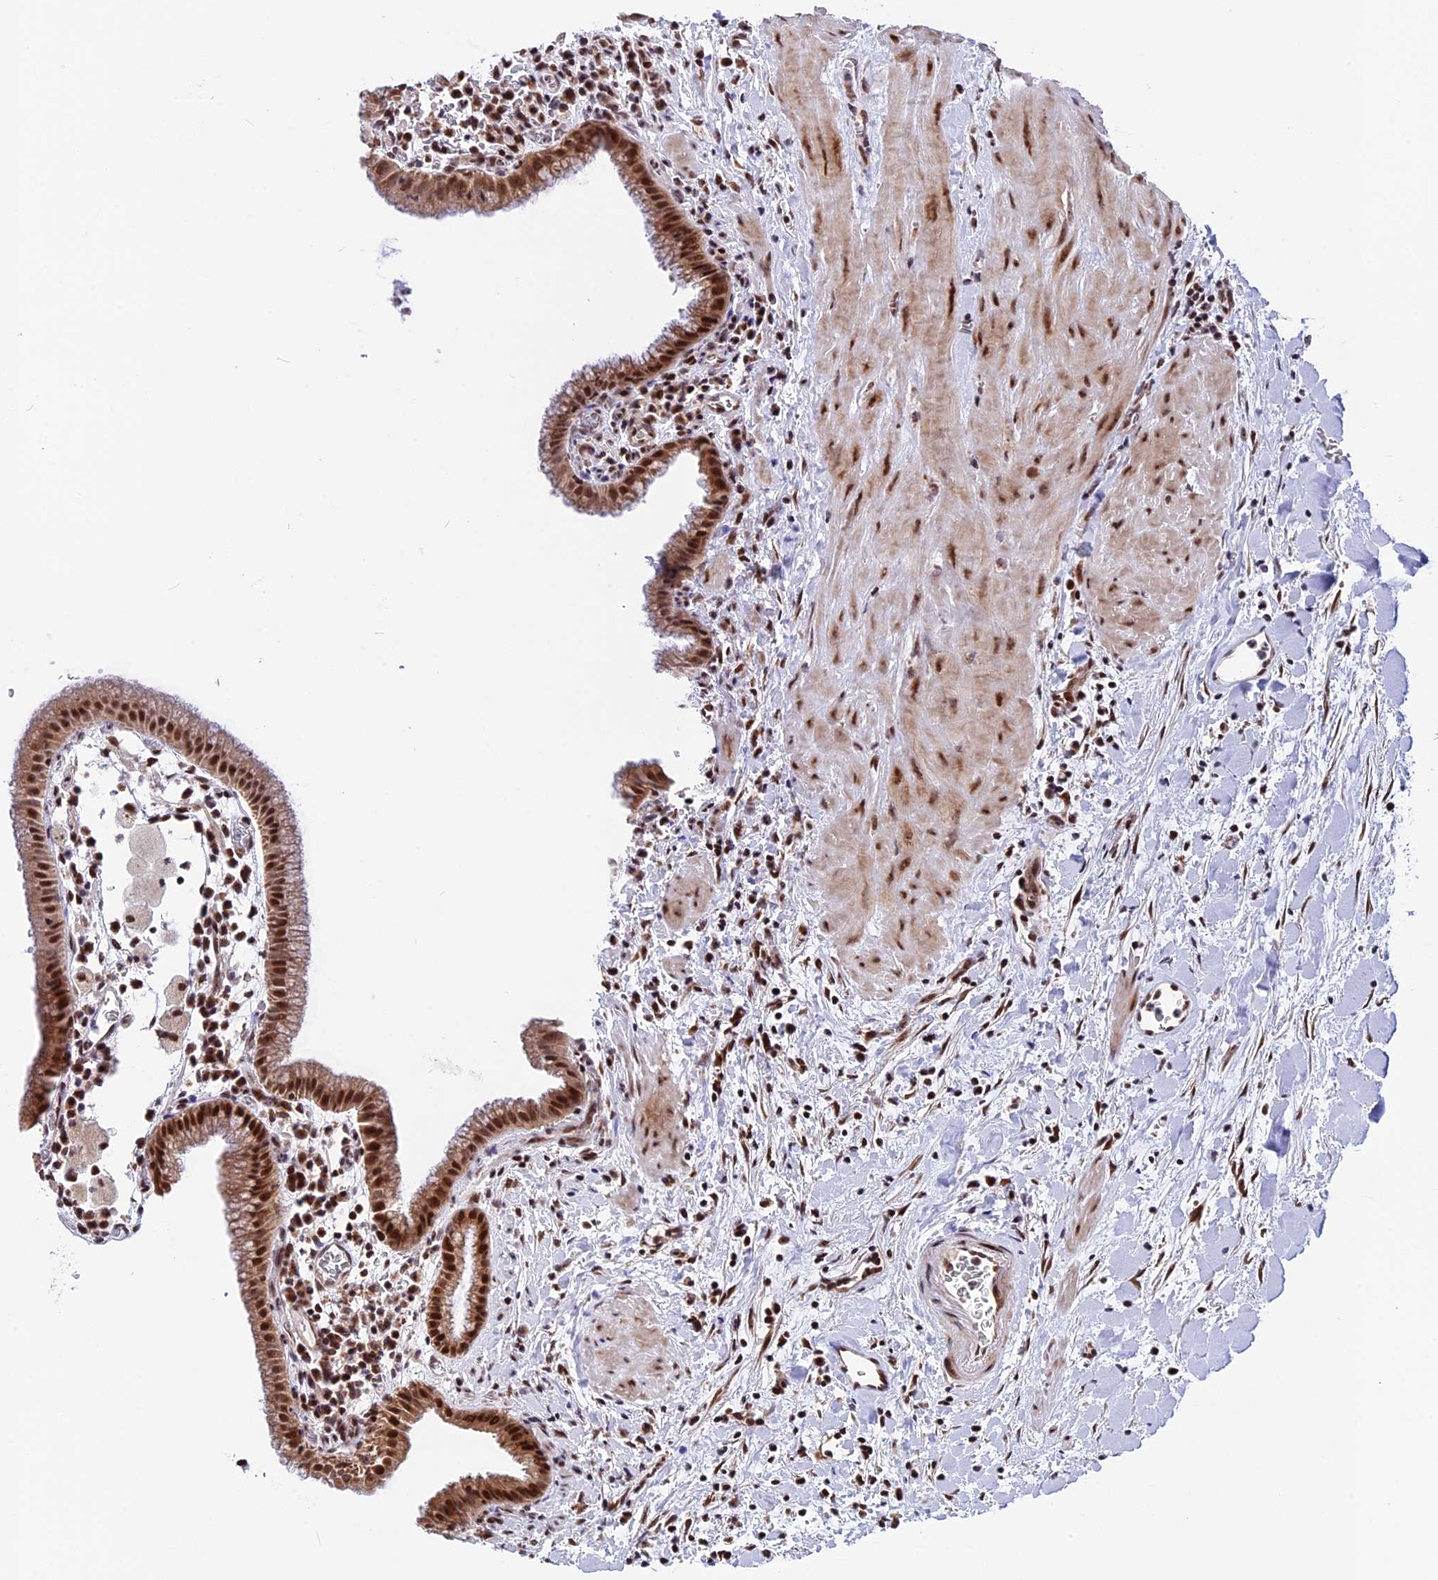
{"staining": {"intensity": "strong", "quantity": ">75%", "location": "cytoplasmic/membranous,nuclear"}, "tissue": "gallbladder", "cell_type": "Glandular cells", "image_type": "normal", "snomed": [{"axis": "morphology", "description": "Normal tissue, NOS"}, {"axis": "topography", "description": "Gallbladder"}], "caption": "DAB (3,3'-diaminobenzidine) immunohistochemical staining of benign human gallbladder shows strong cytoplasmic/membranous,nuclear protein staining in about >75% of glandular cells. (DAB (3,3'-diaminobenzidine) IHC, brown staining for protein, blue staining for nuclei).", "gene": "FAM174C", "patient": {"sex": "male", "age": 78}}